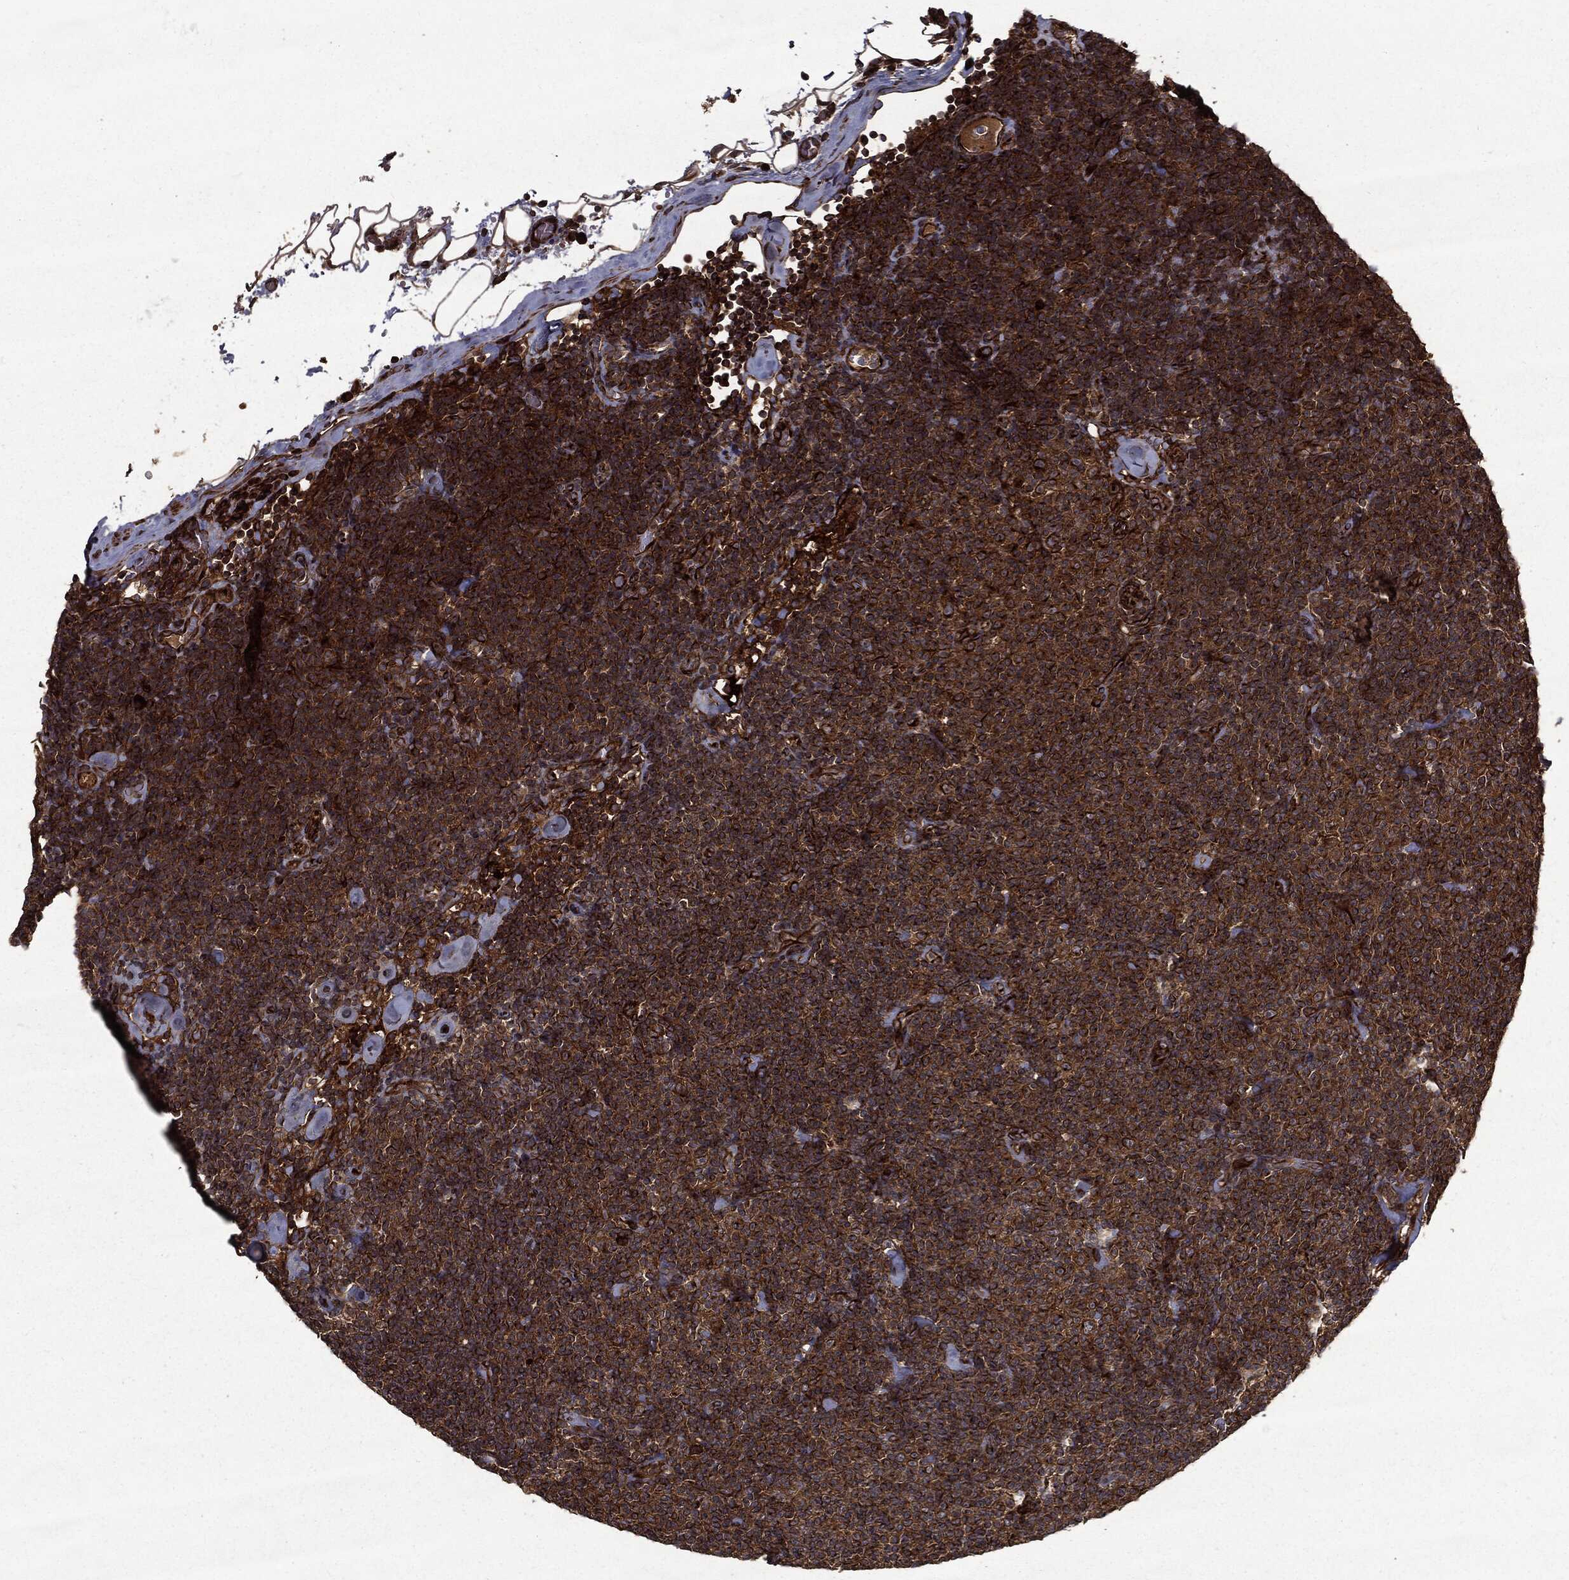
{"staining": {"intensity": "moderate", "quantity": ">75%", "location": "cytoplasmic/membranous"}, "tissue": "lymphoma", "cell_type": "Tumor cells", "image_type": "cancer", "snomed": [{"axis": "morphology", "description": "Malignant lymphoma, non-Hodgkin's type, Low grade"}, {"axis": "topography", "description": "Lymph node"}], "caption": "Low-grade malignant lymphoma, non-Hodgkin's type stained for a protein exhibits moderate cytoplasmic/membranous positivity in tumor cells.", "gene": "HTT", "patient": {"sex": "male", "age": 81}}